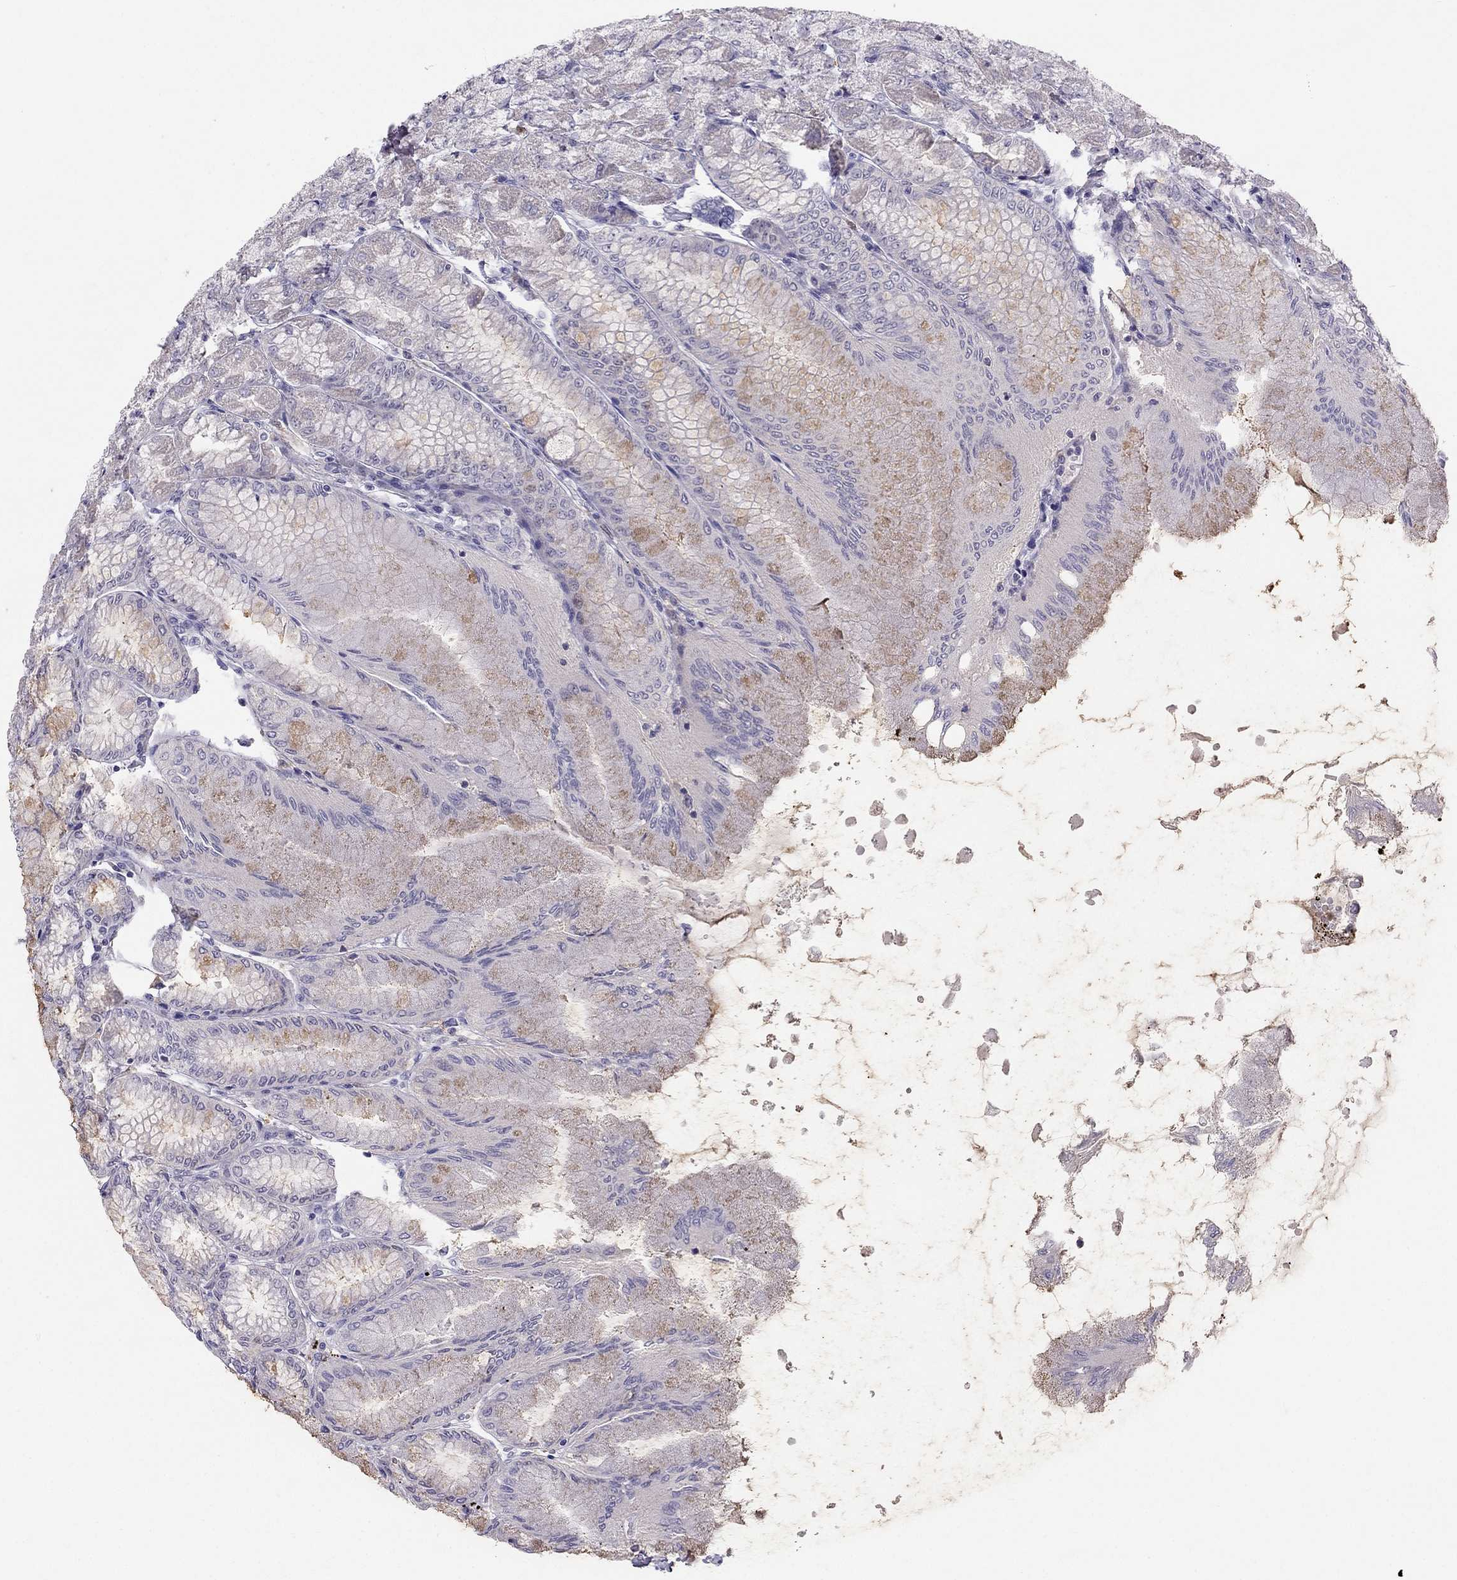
{"staining": {"intensity": "weak", "quantity": "25%-75%", "location": "cytoplasmic/membranous"}, "tissue": "stomach", "cell_type": "Glandular cells", "image_type": "normal", "snomed": [{"axis": "morphology", "description": "Normal tissue, NOS"}, {"axis": "topography", "description": "Stomach, upper"}], "caption": "Immunohistochemical staining of benign human stomach demonstrates low levels of weak cytoplasmic/membranous staining in about 25%-75% of glandular cells.", "gene": "LMTK3", "patient": {"sex": "male", "age": 60}}